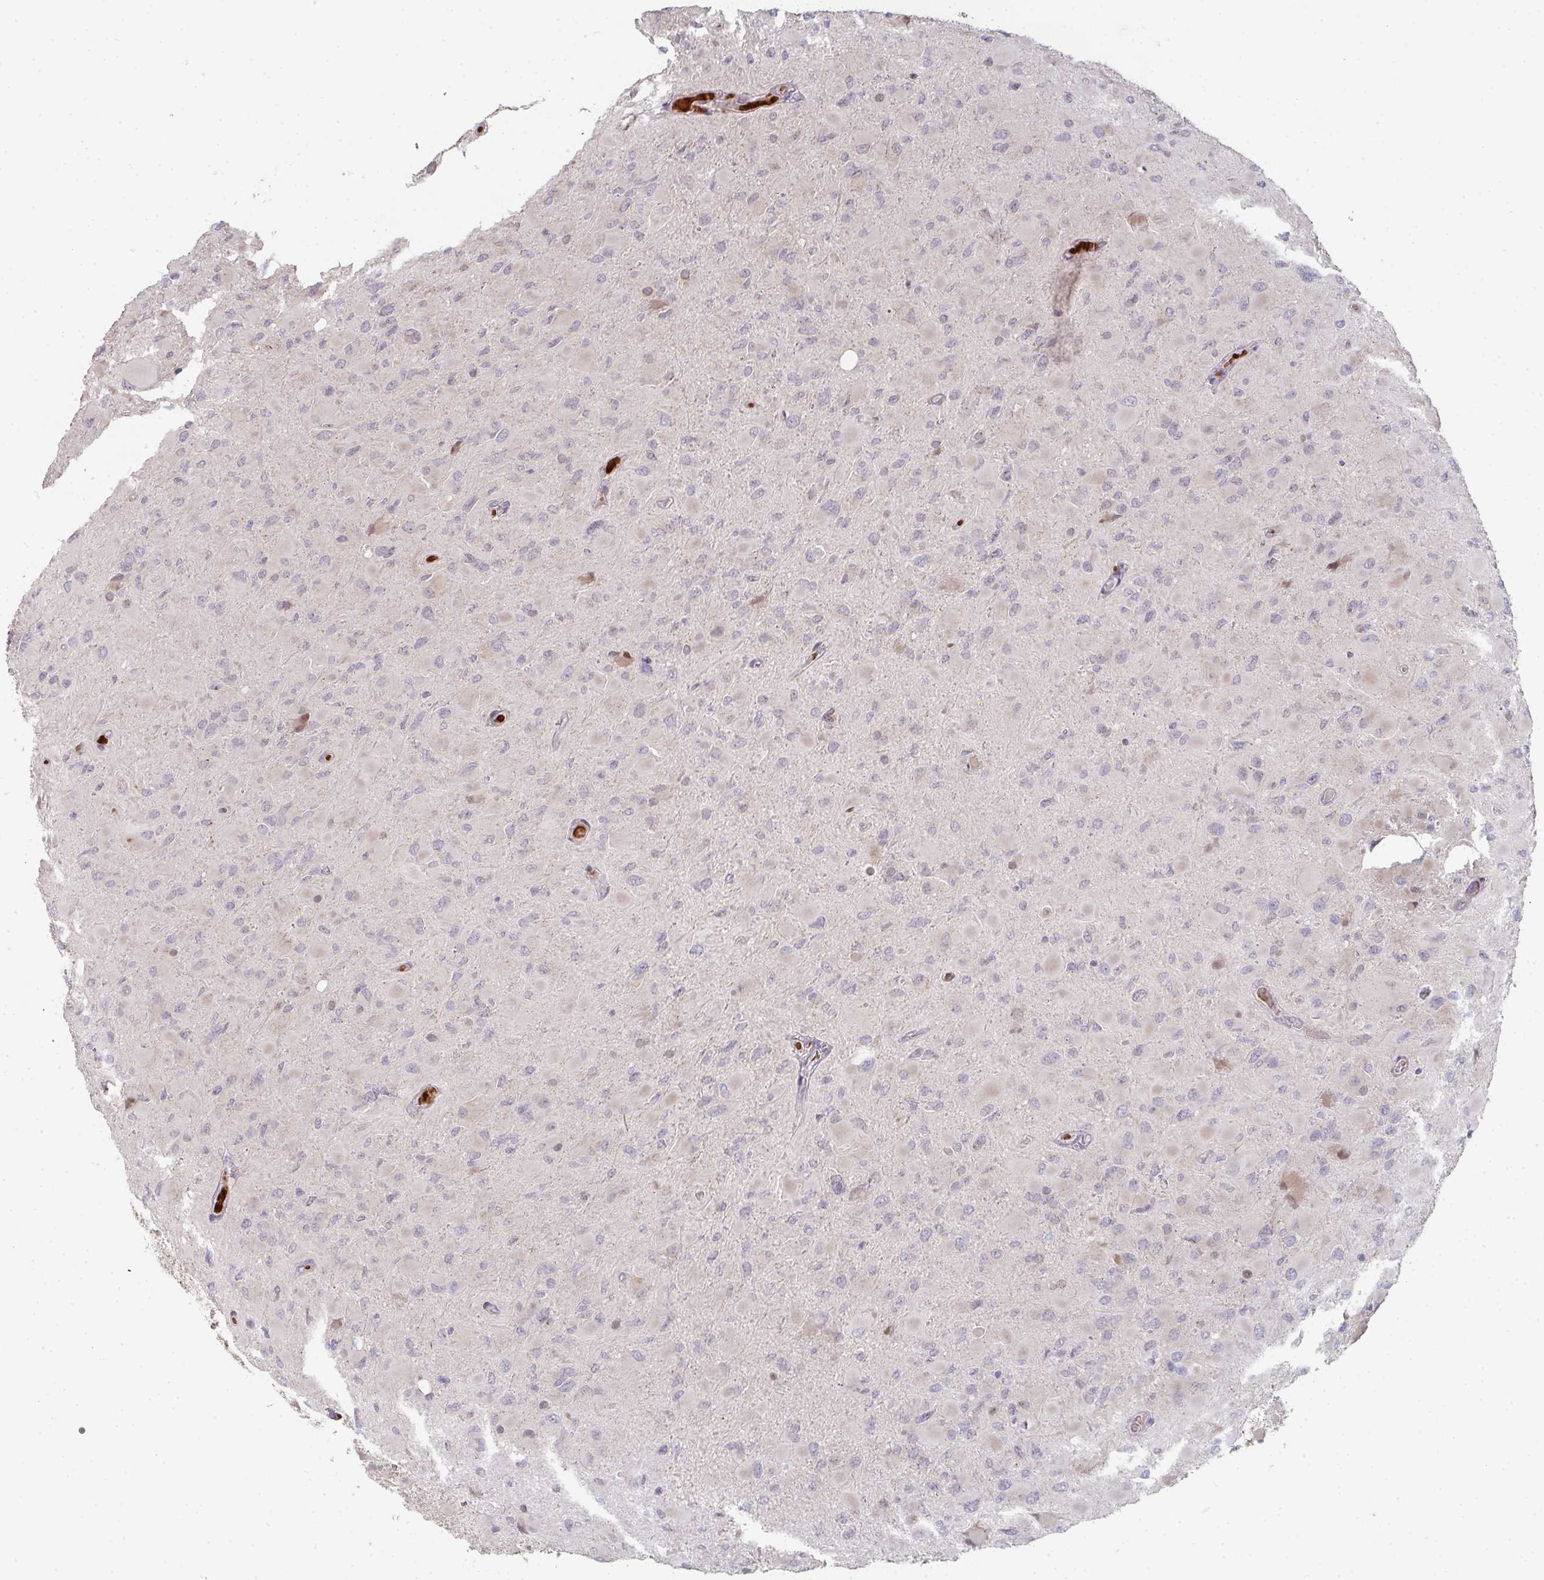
{"staining": {"intensity": "negative", "quantity": "none", "location": "none"}, "tissue": "glioma", "cell_type": "Tumor cells", "image_type": "cancer", "snomed": [{"axis": "morphology", "description": "Glioma, malignant, High grade"}, {"axis": "topography", "description": "Cerebral cortex"}], "caption": "Glioma was stained to show a protein in brown. There is no significant positivity in tumor cells.", "gene": "ZNF526", "patient": {"sex": "female", "age": 36}}